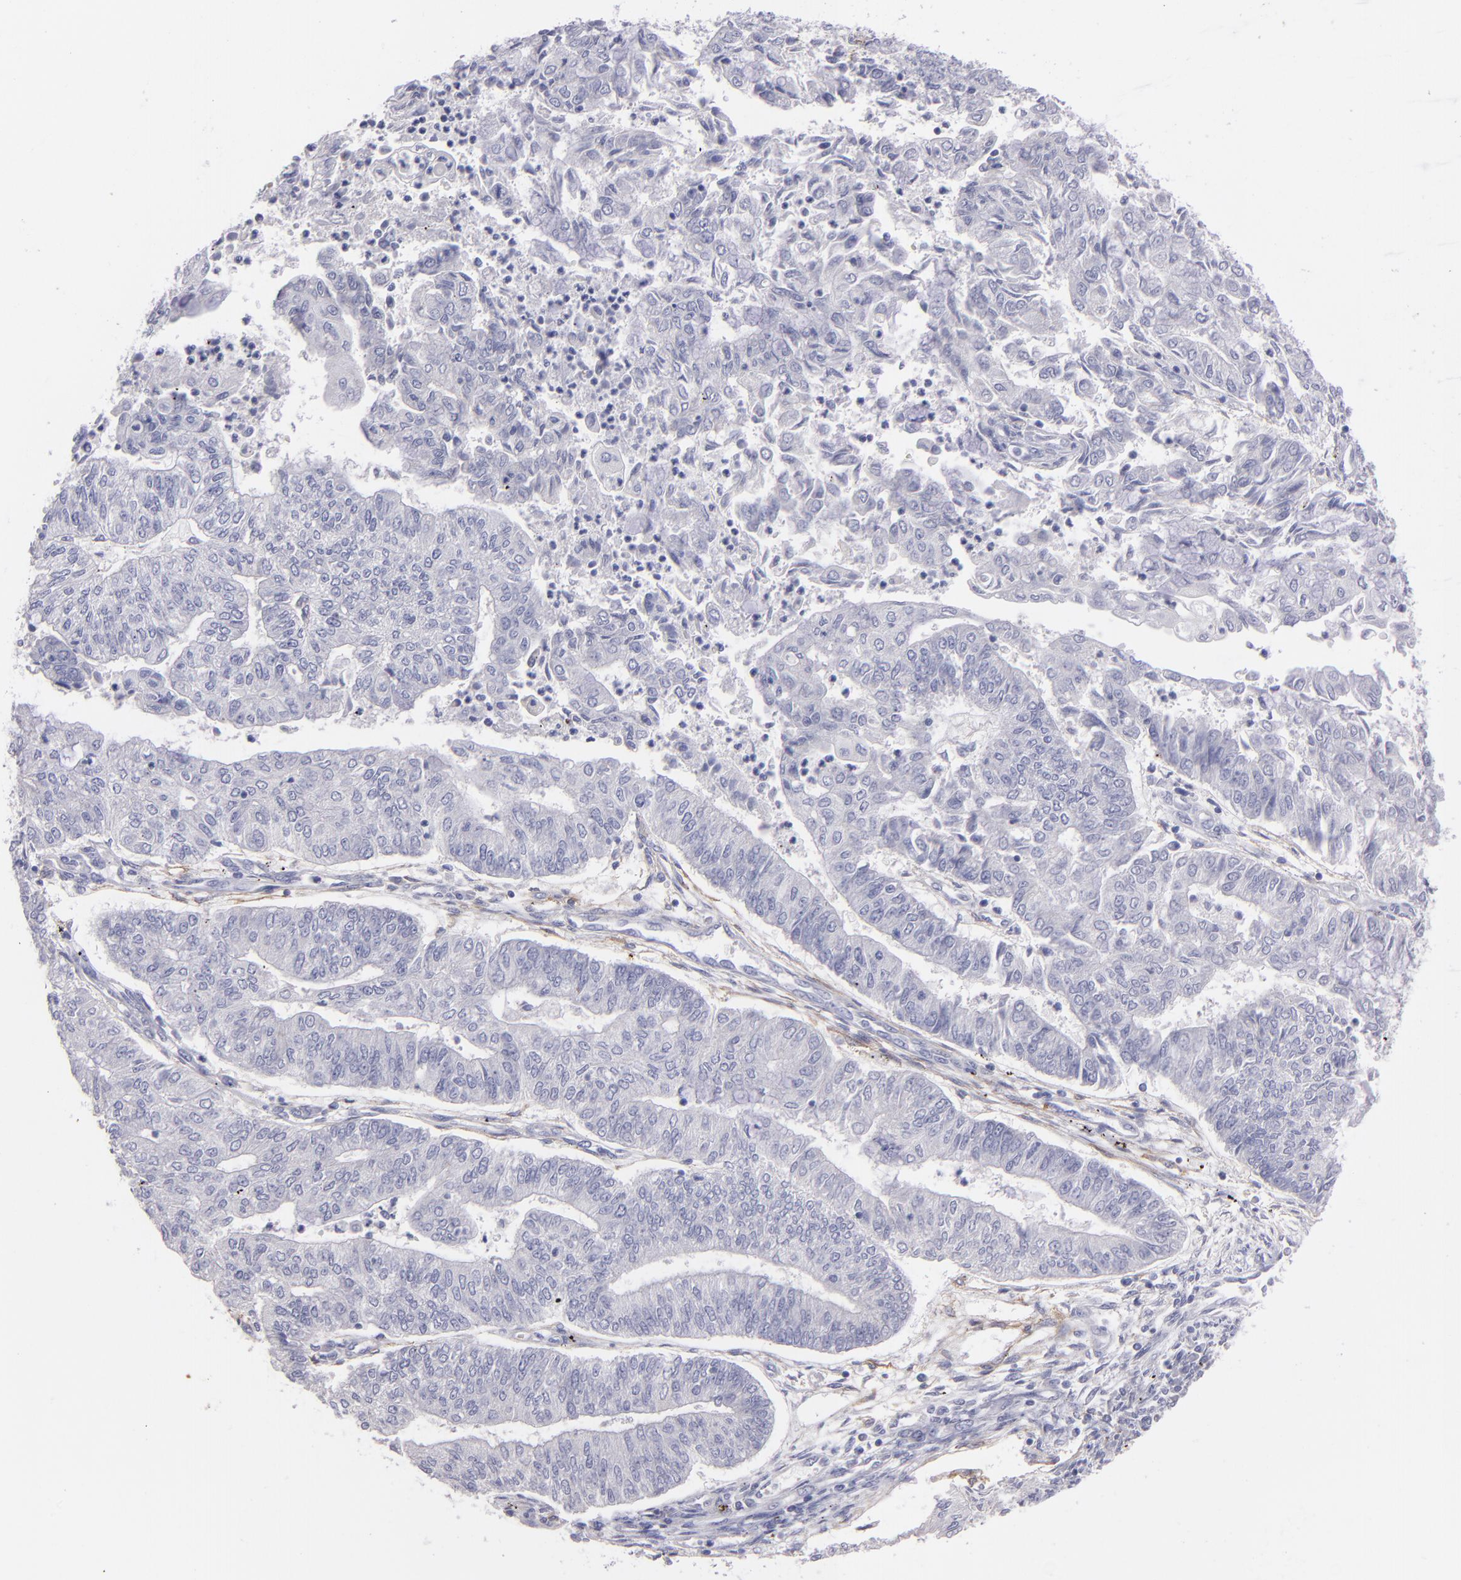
{"staining": {"intensity": "negative", "quantity": "none", "location": "none"}, "tissue": "endometrial cancer", "cell_type": "Tumor cells", "image_type": "cancer", "snomed": [{"axis": "morphology", "description": "Adenocarcinoma, NOS"}, {"axis": "topography", "description": "Endometrium"}], "caption": "This is an immunohistochemistry (IHC) histopathology image of human endometrial adenocarcinoma. There is no expression in tumor cells.", "gene": "SNAP25", "patient": {"sex": "female", "age": 59}}